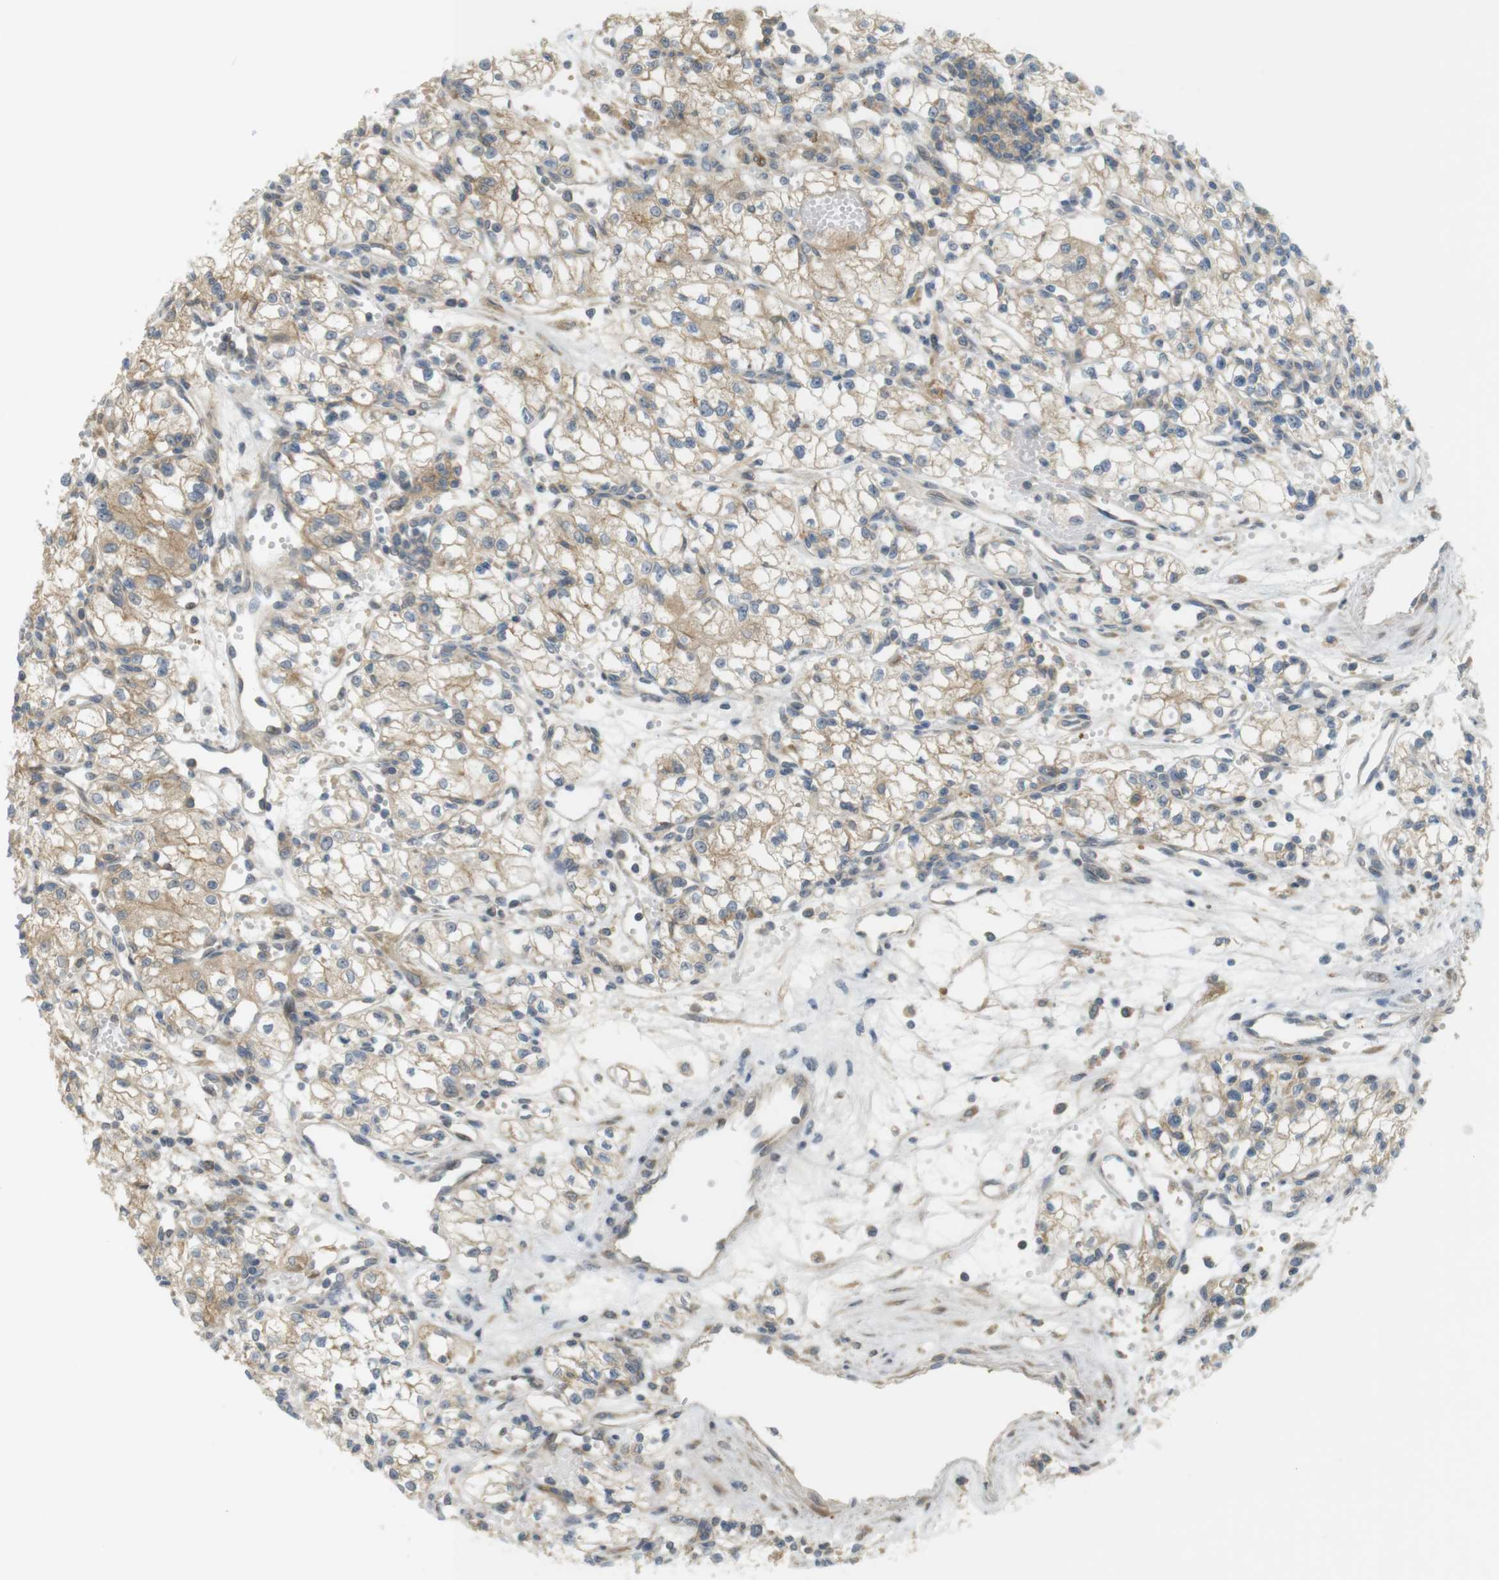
{"staining": {"intensity": "weak", "quantity": ">75%", "location": "cytoplasmic/membranous"}, "tissue": "renal cancer", "cell_type": "Tumor cells", "image_type": "cancer", "snomed": [{"axis": "morphology", "description": "Normal tissue, NOS"}, {"axis": "morphology", "description": "Adenocarcinoma, NOS"}, {"axis": "topography", "description": "Kidney"}], "caption": "This micrograph reveals immunohistochemistry staining of human adenocarcinoma (renal), with low weak cytoplasmic/membranous expression in about >75% of tumor cells.", "gene": "CLRN3", "patient": {"sex": "male", "age": 59}}